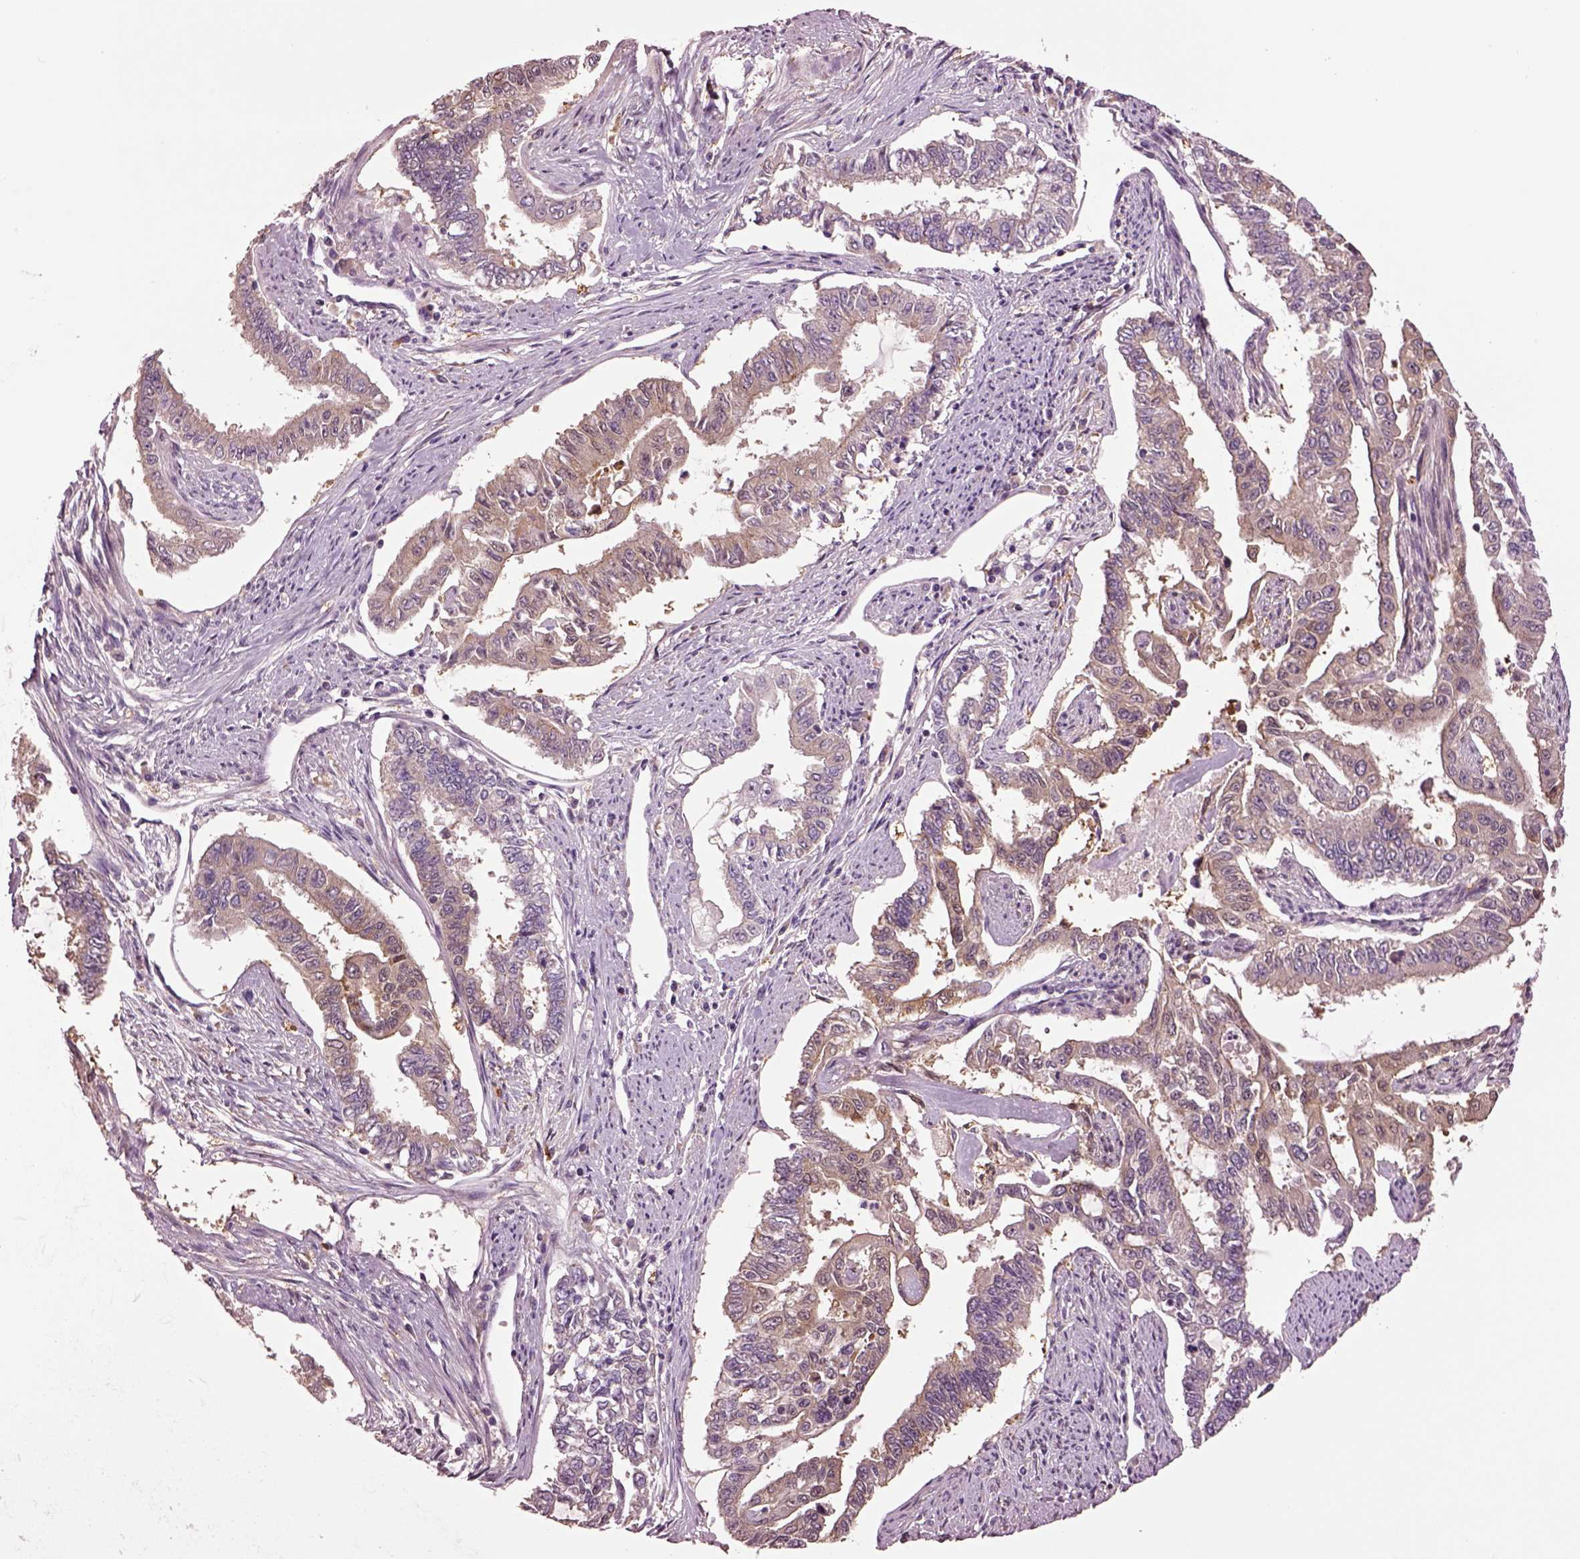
{"staining": {"intensity": "moderate", "quantity": ">75%", "location": "cytoplasmic/membranous"}, "tissue": "endometrial cancer", "cell_type": "Tumor cells", "image_type": "cancer", "snomed": [{"axis": "morphology", "description": "Adenocarcinoma, NOS"}, {"axis": "topography", "description": "Uterus"}], "caption": "Immunohistochemistry (IHC) histopathology image of endometrial adenocarcinoma stained for a protein (brown), which displays medium levels of moderate cytoplasmic/membranous positivity in about >75% of tumor cells.", "gene": "CLPSL1", "patient": {"sex": "female", "age": 59}}